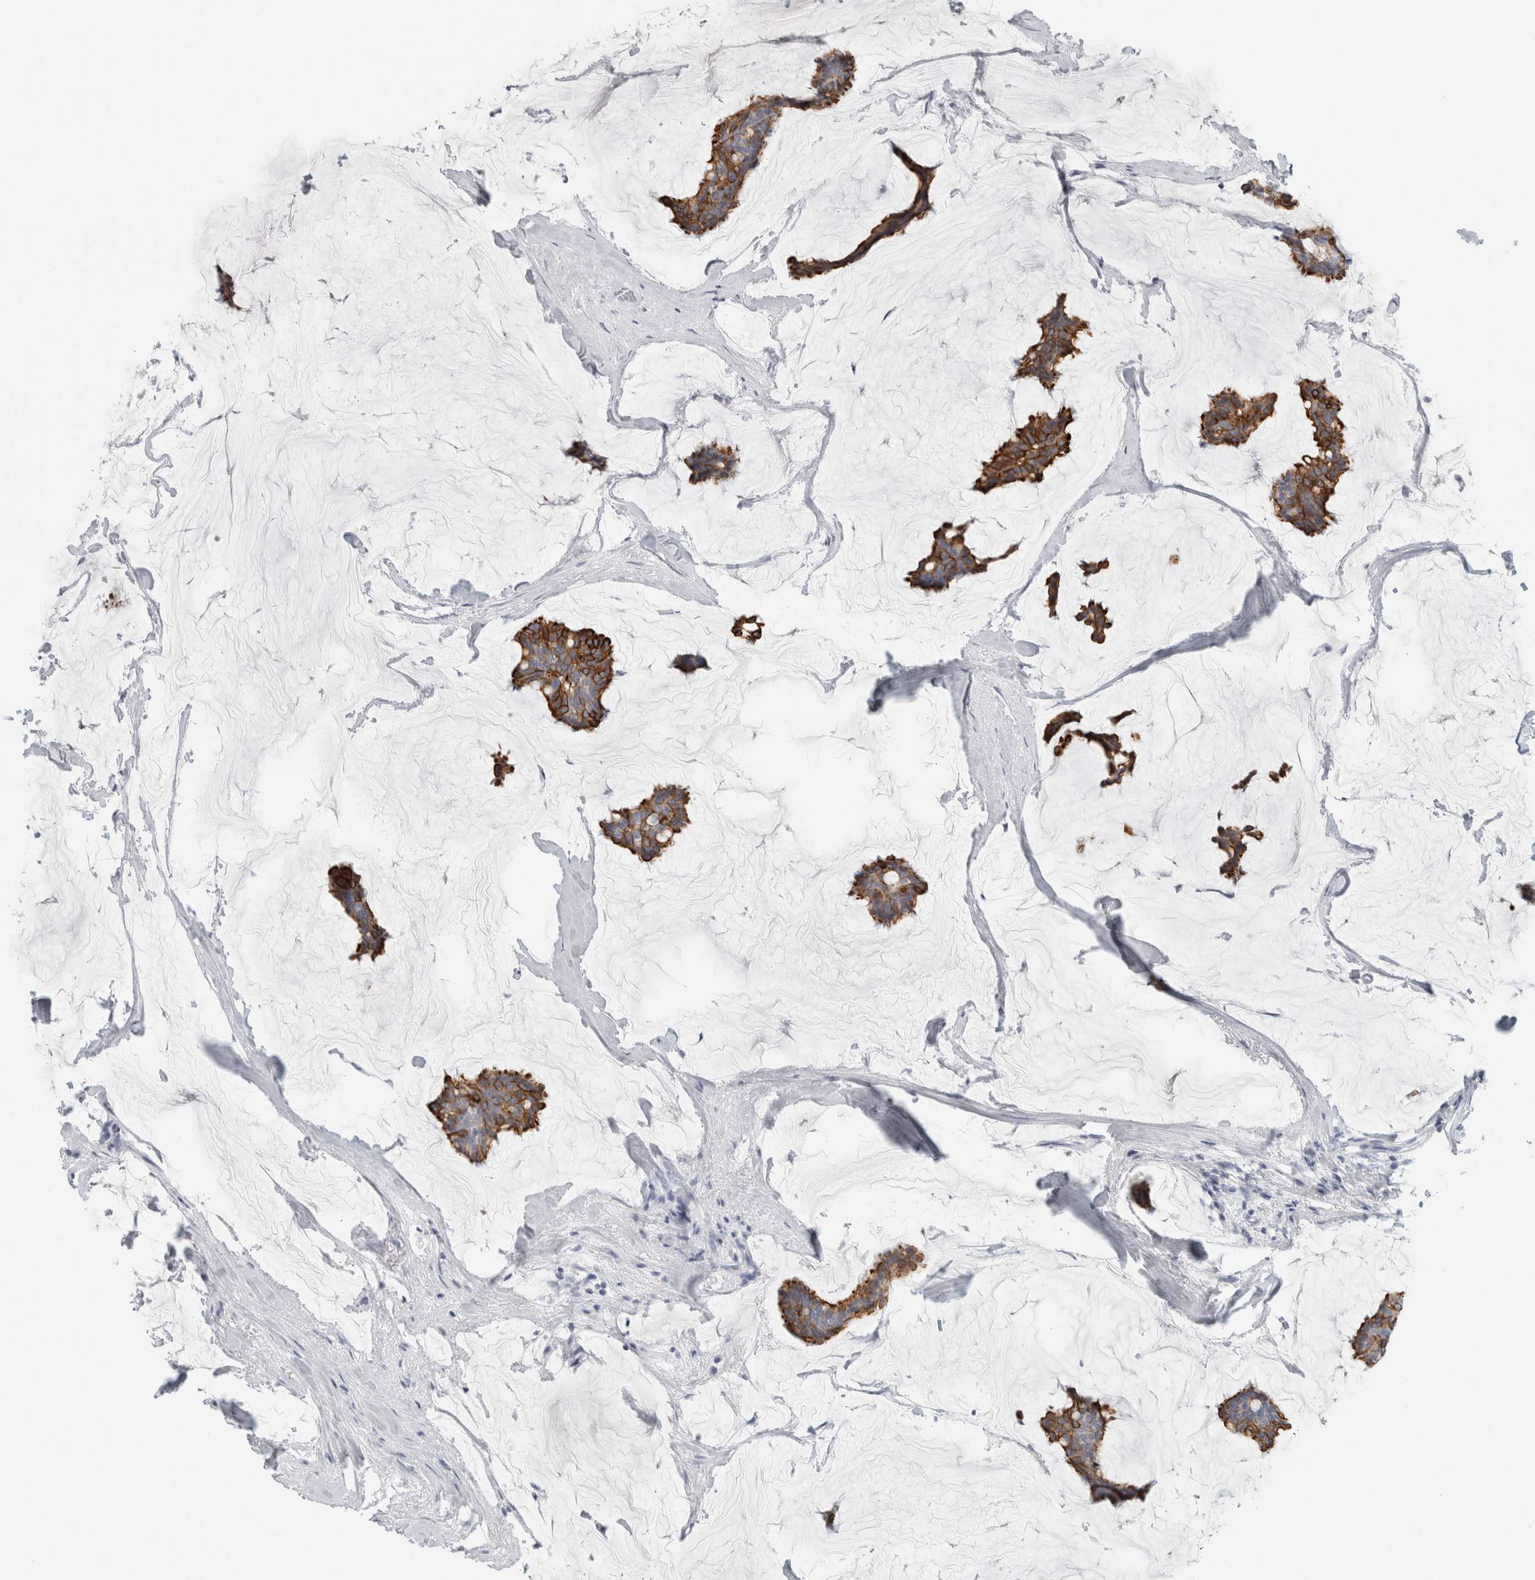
{"staining": {"intensity": "strong", "quantity": ">75%", "location": "cytoplasmic/membranous"}, "tissue": "breast cancer", "cell_type": "Tumor cells", "image_type": "cancer", "snomed": [{"axis": "morphology", "description": "Duct carcinoma"}, {"axis": "topography", "description": "Breast"}], "caption": "Immunohistochemical staining of breast cancer (invasive ductal carcinoma) exhibits high levels of strong cytoplasmic/membranous protein expression in approximately >75% of tumor cells. (DAB (3,3'-diaminobenzidine) IHC with brightfield microscopy, high magnification).", "gene": "SLC28A3", "patient": {"sex": "female", "age": 93}}